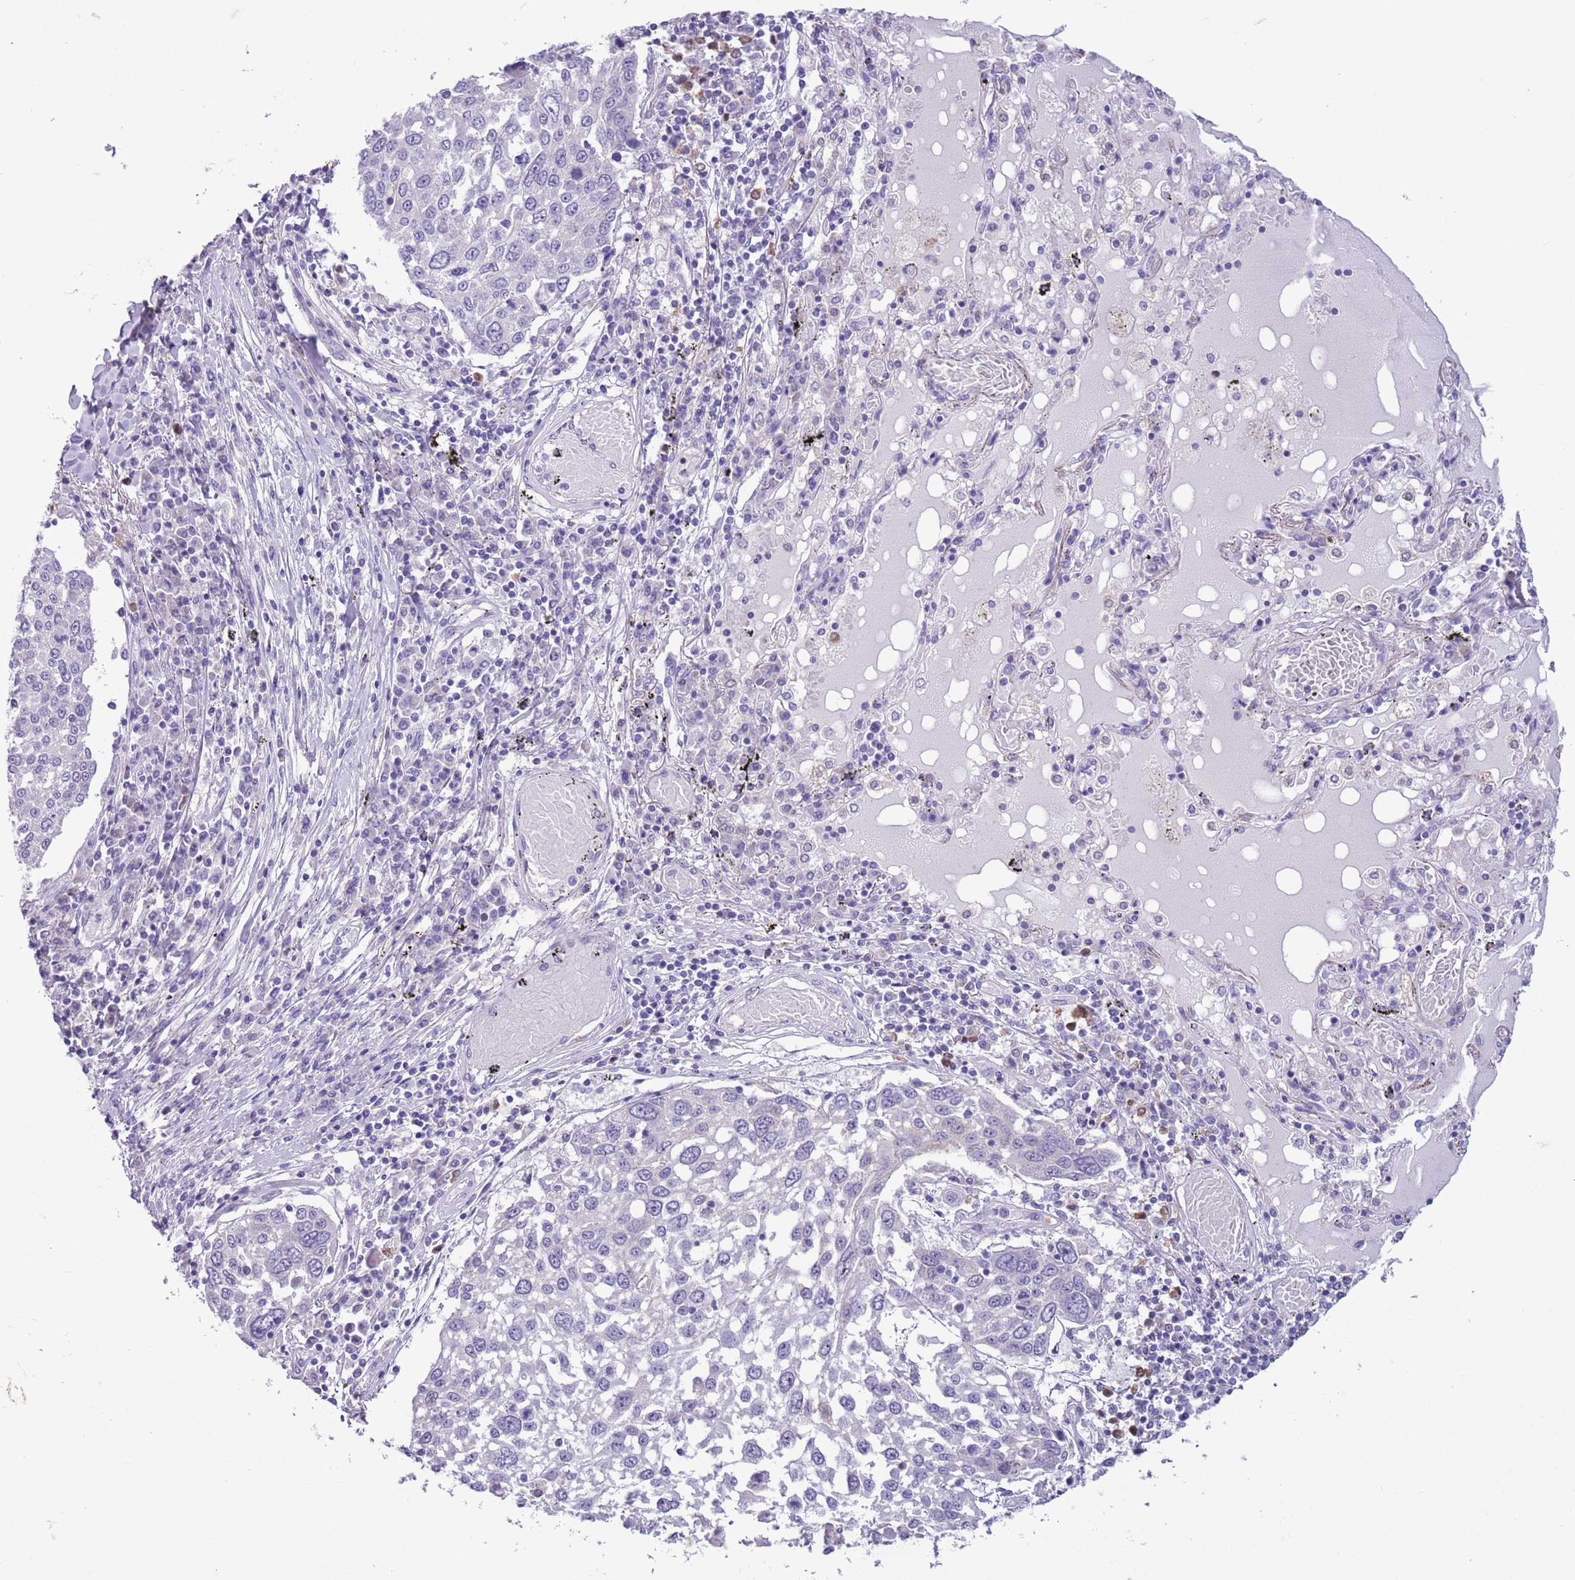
{"staining": {"intensity": "negative", "quantity": "none", "location": "none"}, "tissue": "lung cancer", "cell_type": "Tumor cells", "image_type": "cancer", "snomed": [{"axis": "morphology", "description": "Squamous cell carcinoma, NOS"}, {"axis": "topography", "description": "Lung"}], "caption": "This is a image of immunohistochemistry staining of squamous cell carcinoma (lung), which shows no positivity in tumor cells. Nuclei are stained in blue.", "gene": "PFKFB2", "patient": {"sex": "male", "age": 65}}